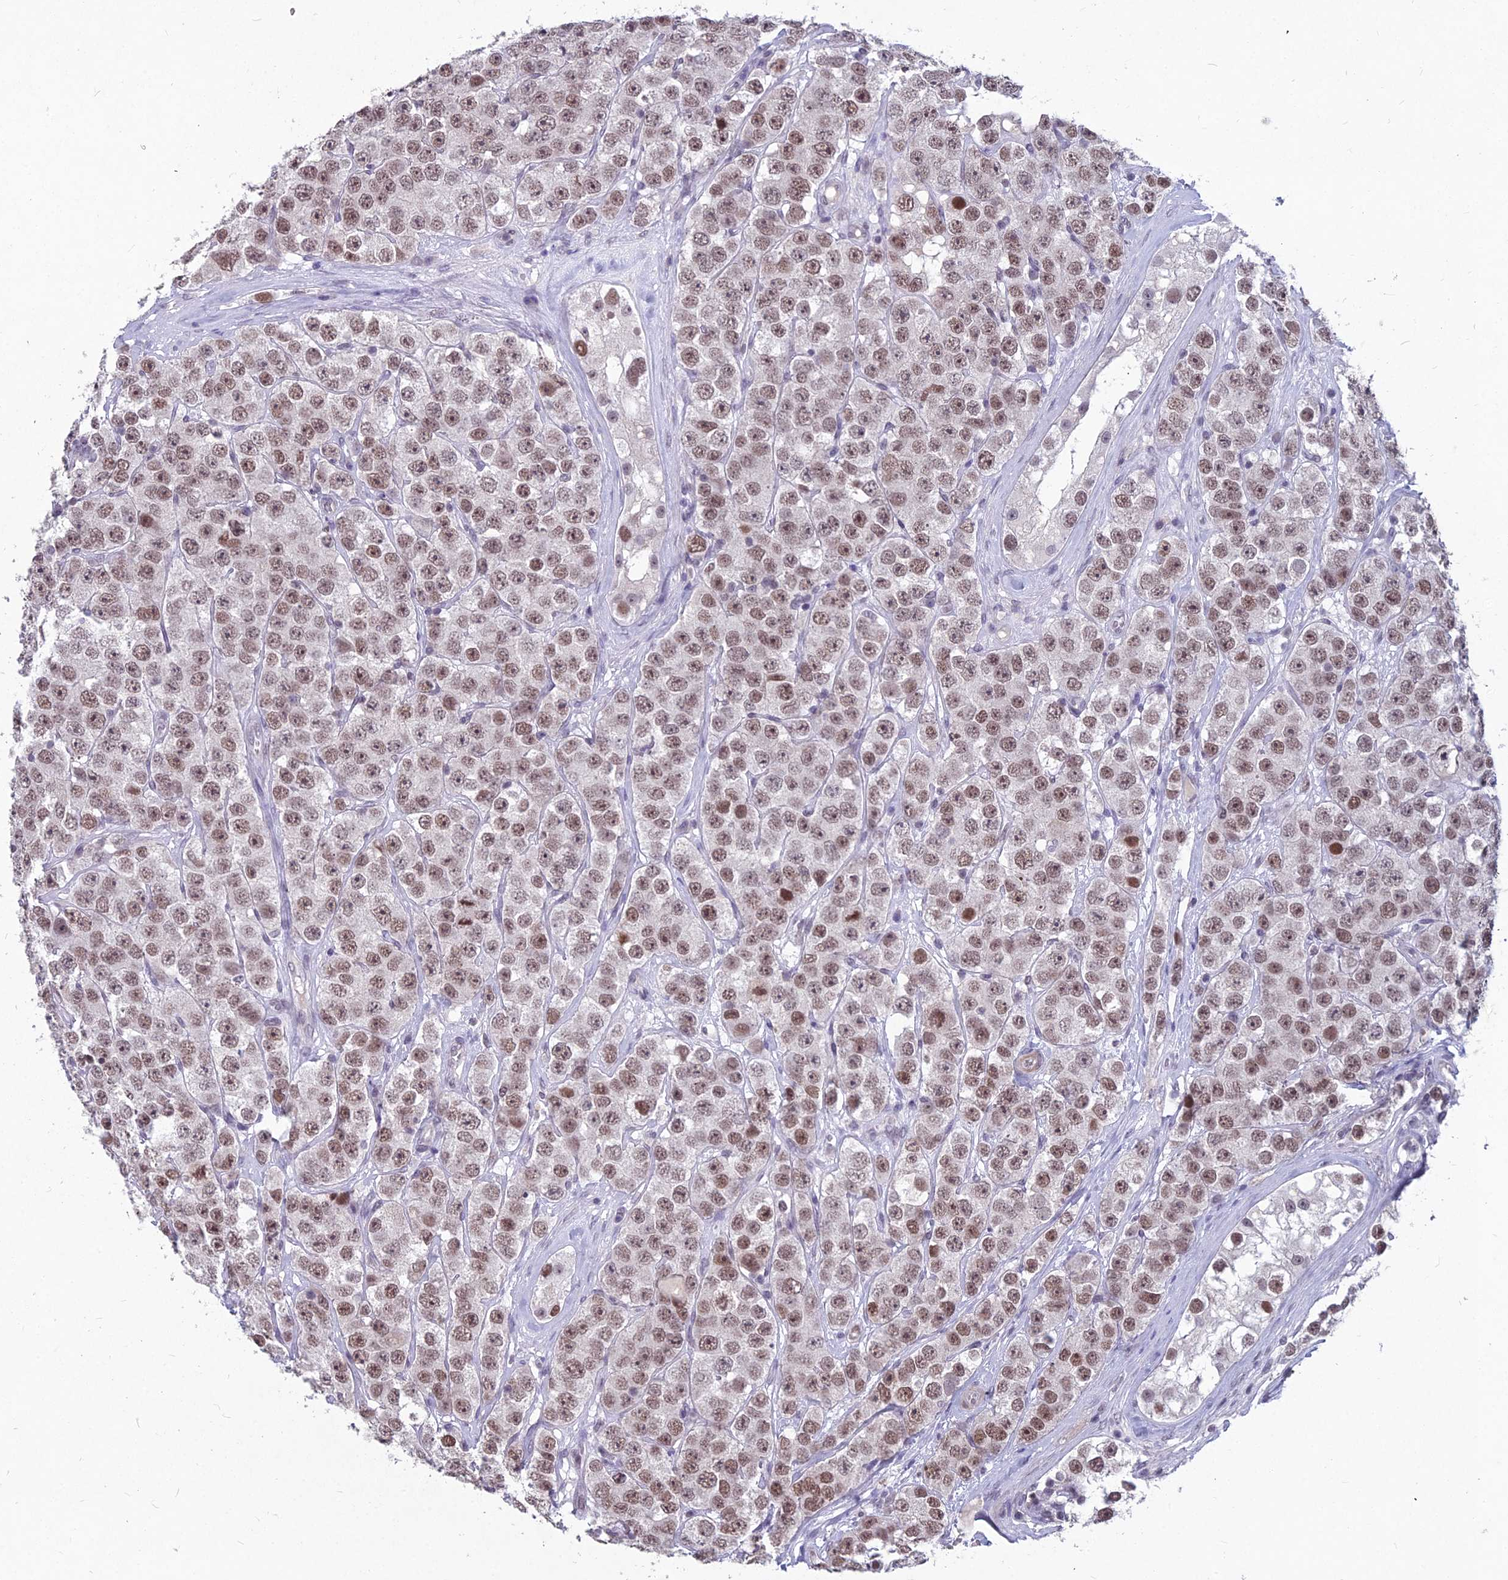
{"staining": {"intensity": "moderate", "quantity": ">75%", "location": "nuclear"}, "tissue": "testis cancer", "cell_type": "Tumor cells", "image_type": "cancer", "snomed": [{"axis": "morphology", "description": "Seminoma, NOS"}, {"axis": "topography", "description": "Testis"}], "caption": "Seminoma (testis) stained for a protein reveals moderate nuclear positivity in tumor cells.", "gene": "KAT7", "patient": {"sex": "male", "age": 28}}